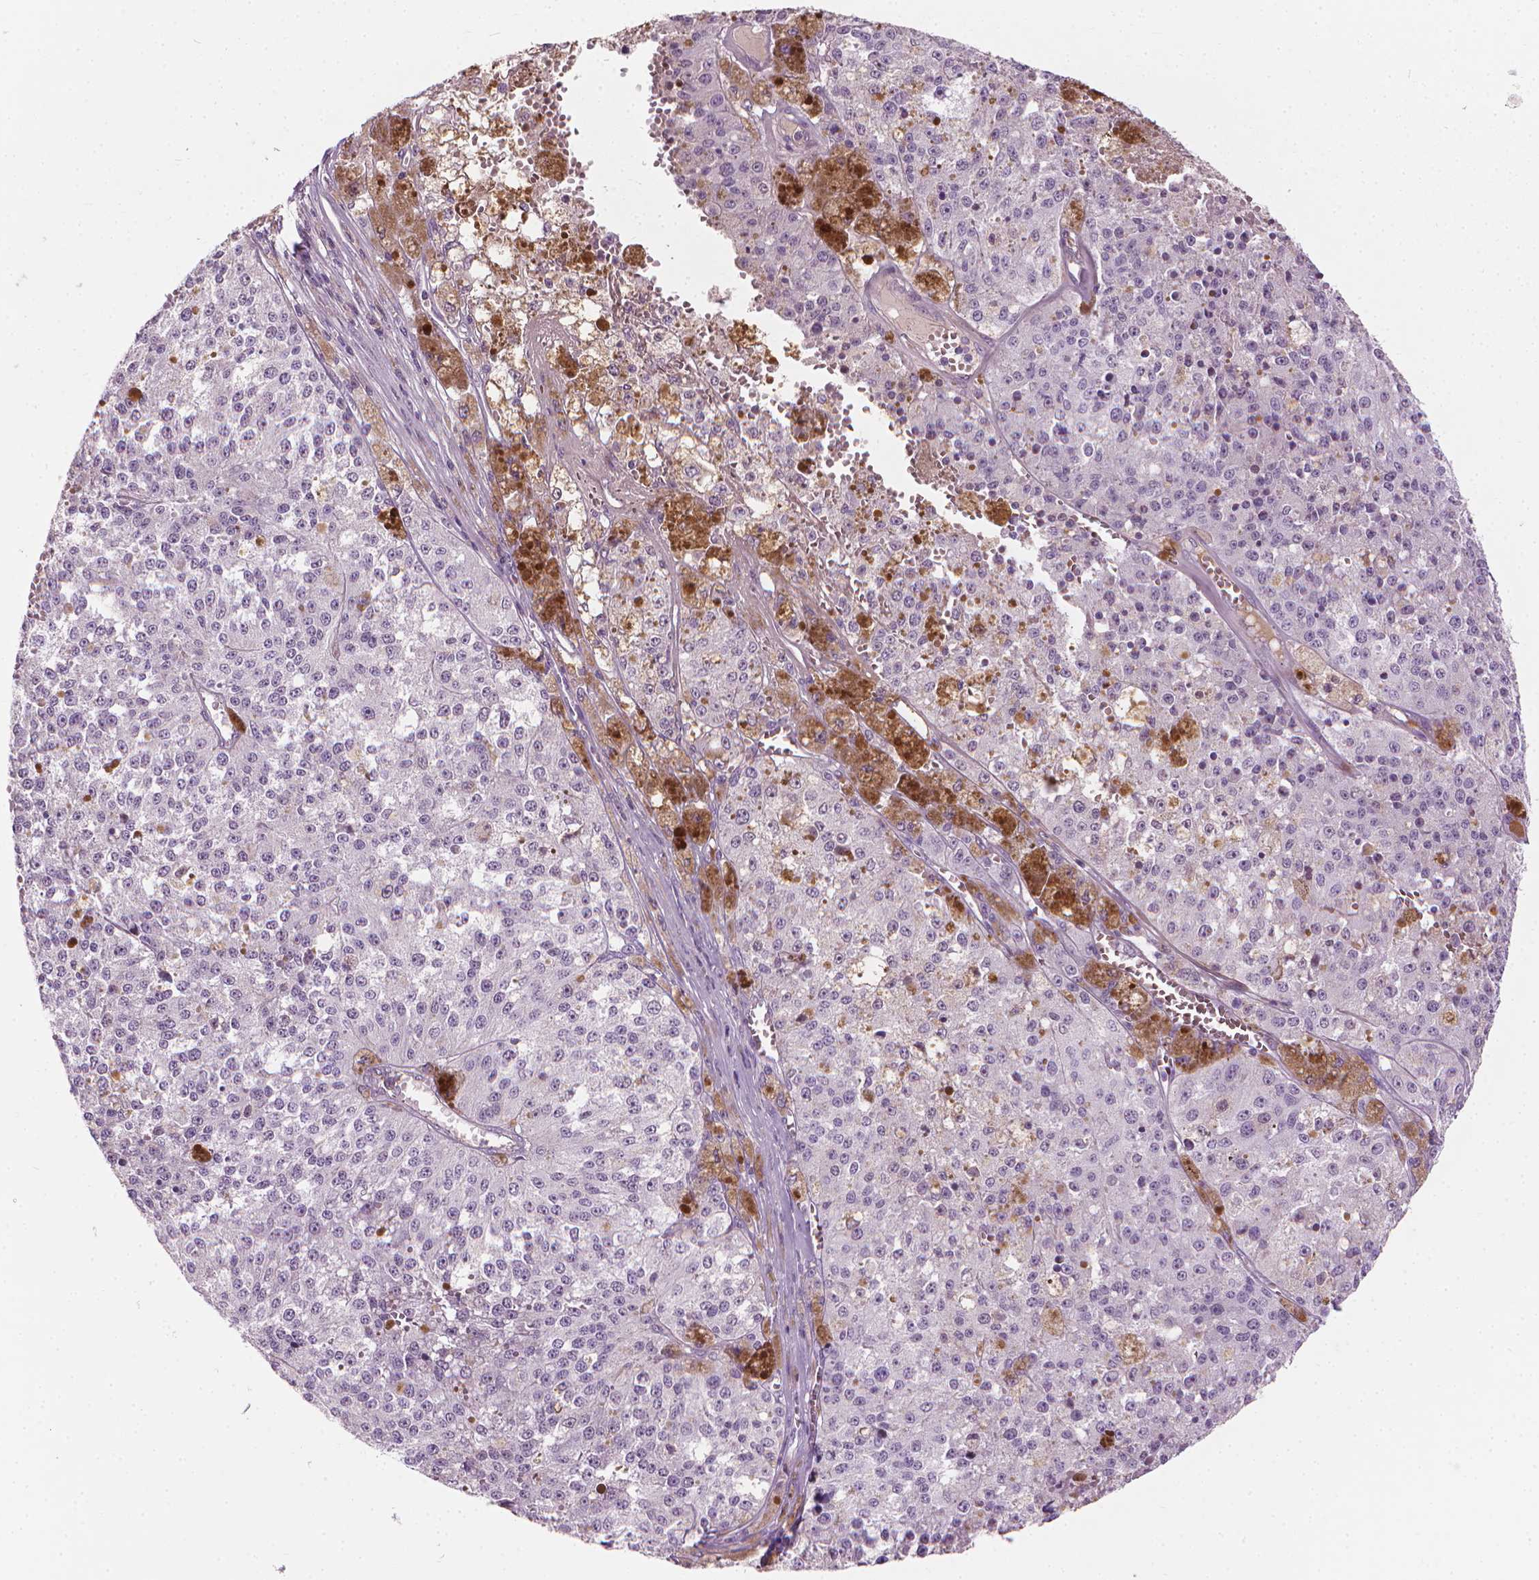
{"staining": {"intensity": "negative", "quantity": "none", "location": "none"}, "tissue": "melanoma", "cell_type": "Tumor cells", "image_type": "cancer", "snomed": [{"axis": "morphology", "description": "Malignant melanoma, Metastatic site"}, {"axis": "topography", "description": "Lymph node"}], "caption": "Histopathology image shows no significant protein expression in tumor cells of melanoma.", "gene": "SAXO2", "patient": {"sex": "female", "age": 64}}